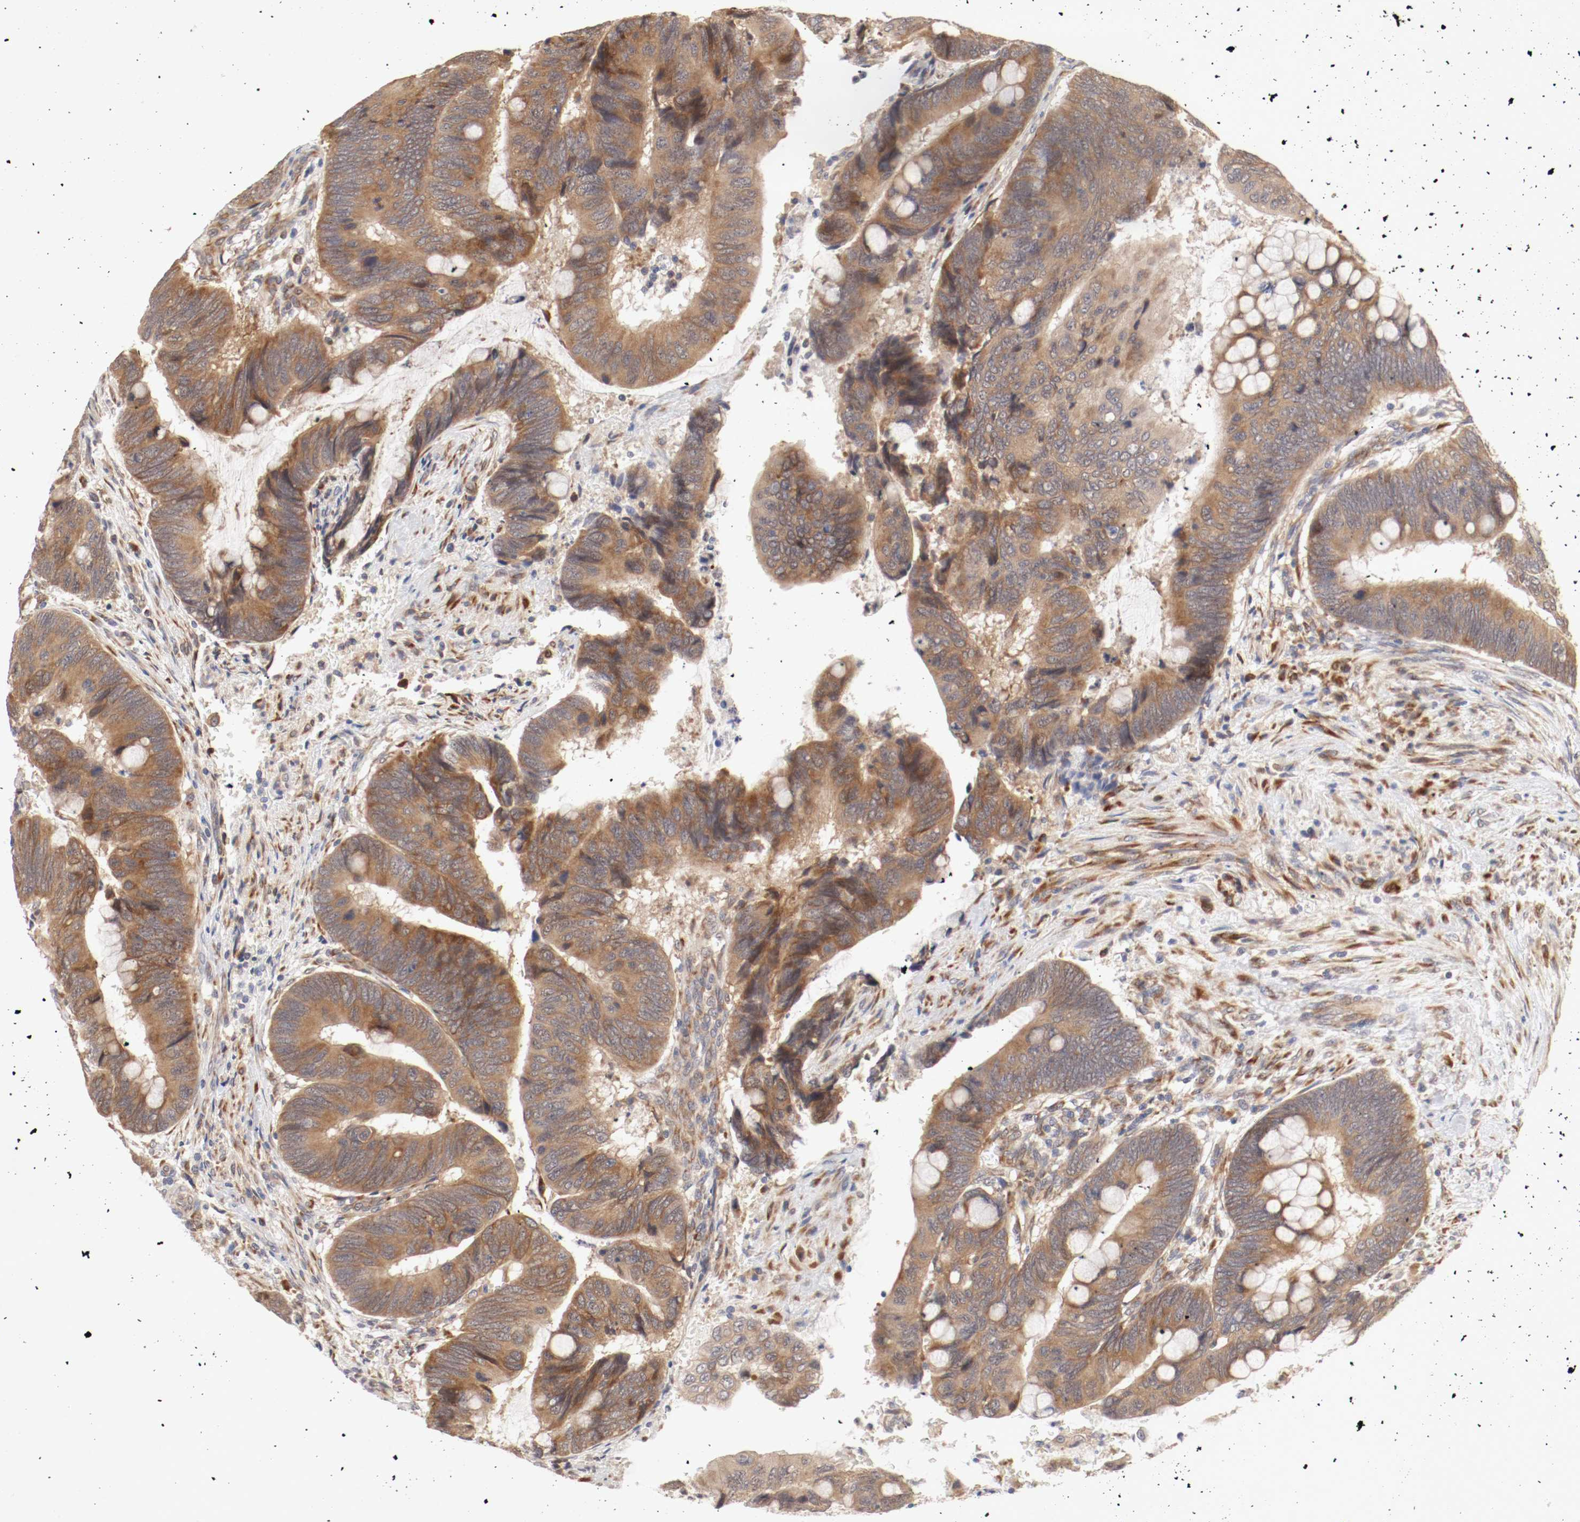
{"staining": {"intensity": "moderate", "quantity": ">75%", "location": "cytoplasmic/membranous"}, "tissue": "colorectal cancer", "cell_type": "Tumor cells", "image_type": "cancer", "snomed": [{"axis": "morphology", "description": "Normal tissue, NOS"}, {"axis": "morphology", "description": "Adenocarcinoma, NOS"}, {"axis": "topography", "description": "Rectum"}], "caption": "Immunohistochemical staining of colorectal cancer exhibits medium levels of moderate cytoplasmic/membranous protein positivity in approximately >75% of tumor cells.", "gene": "FKBP3", "patient": {"sex": "male", "age": 92}}